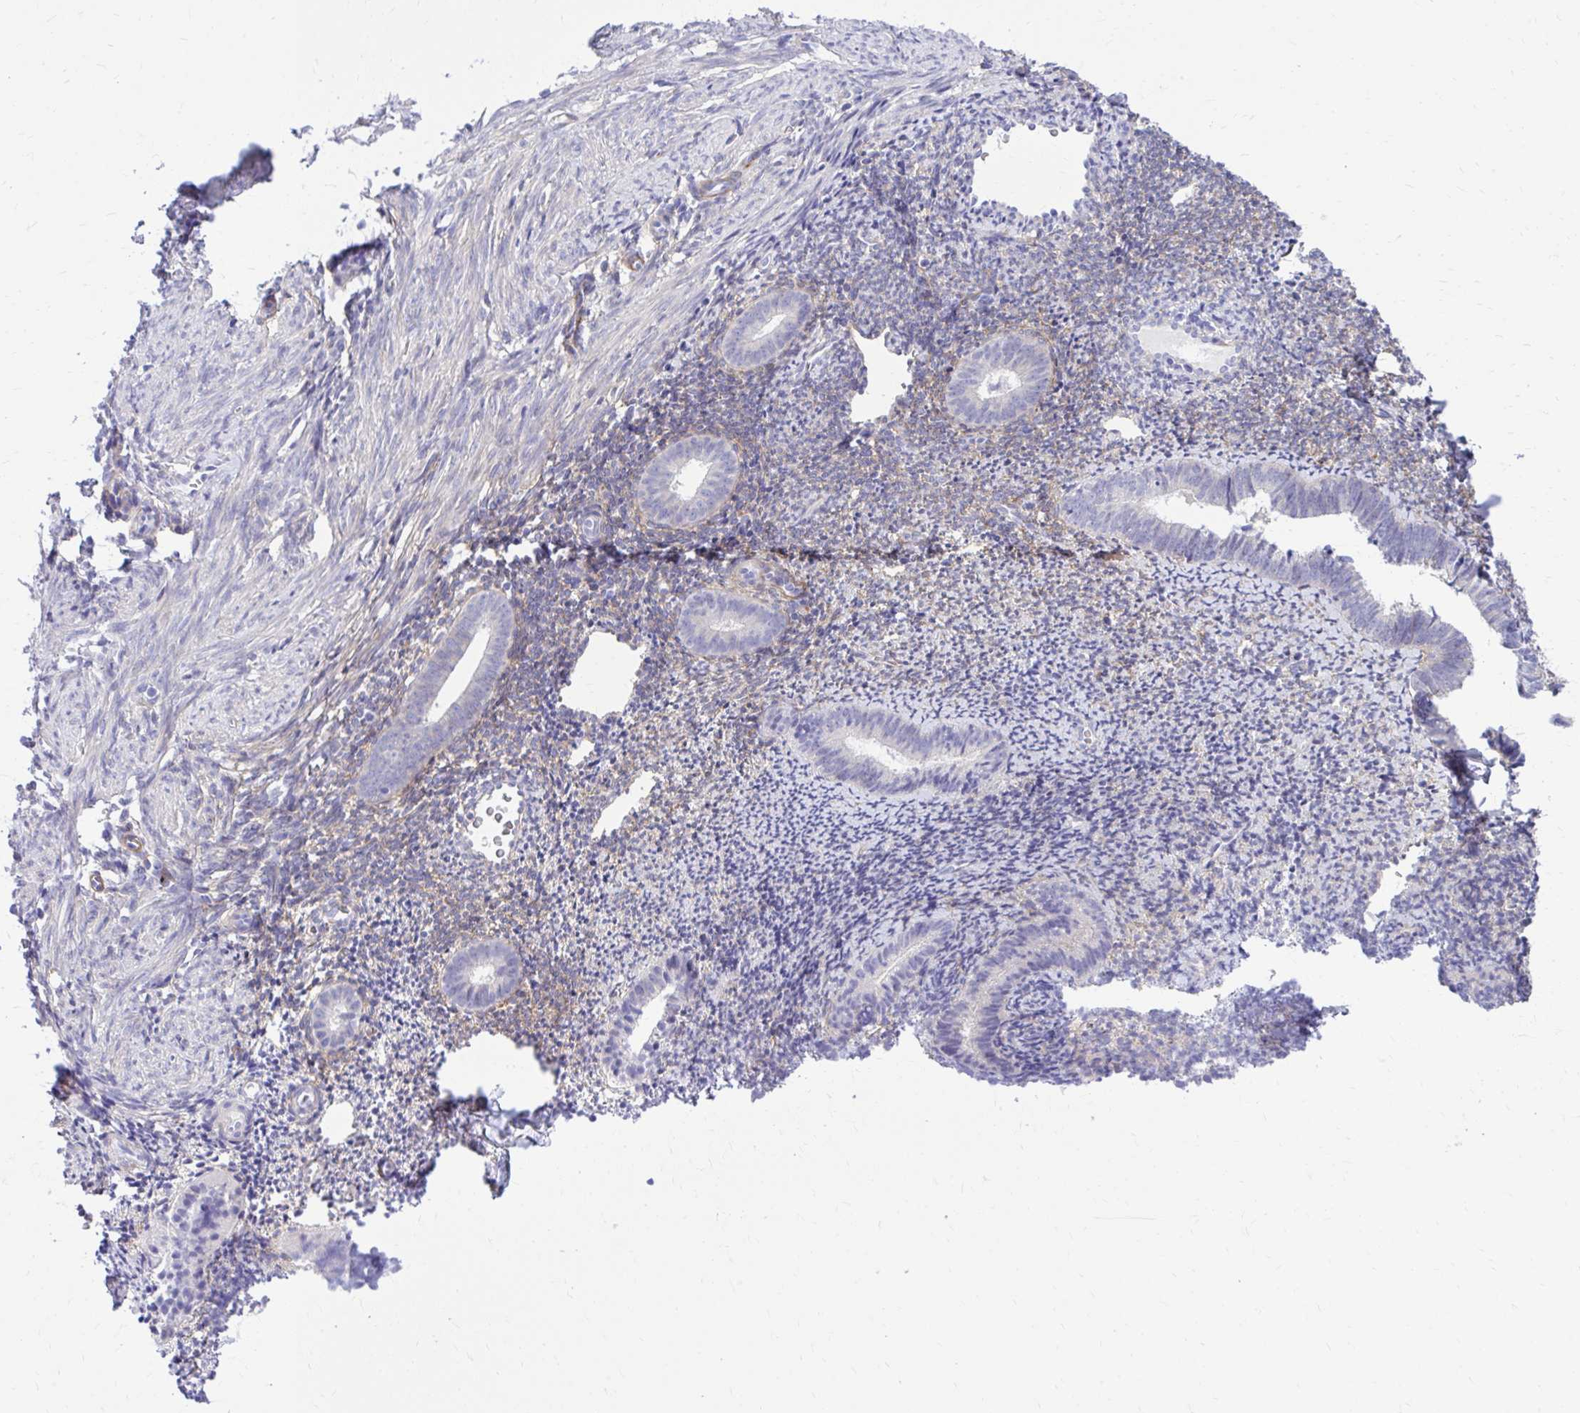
{"staining": {"intensity": "weak", "quantity": "25%-75%", "location": "cytoplasmic/membranous"}, "tissue": "endometrium", "cell_type": "Cells in endometrial stroma", "image_type": "normal", "snomed": [{"axis": "morphology", "description": "Normal tissue, NOS"}, {"axis": "topography", "description": "Endometrium"}], "caption": "This photomicrograph demonstrates IHC staining of benign endometrium, with low weak cytoplasmic/membranous expression in approximately 25%-75% of cells in endometrial stroma.", "gene": "EPB41L1", "patient": {"sex": "female", "age": 39}}